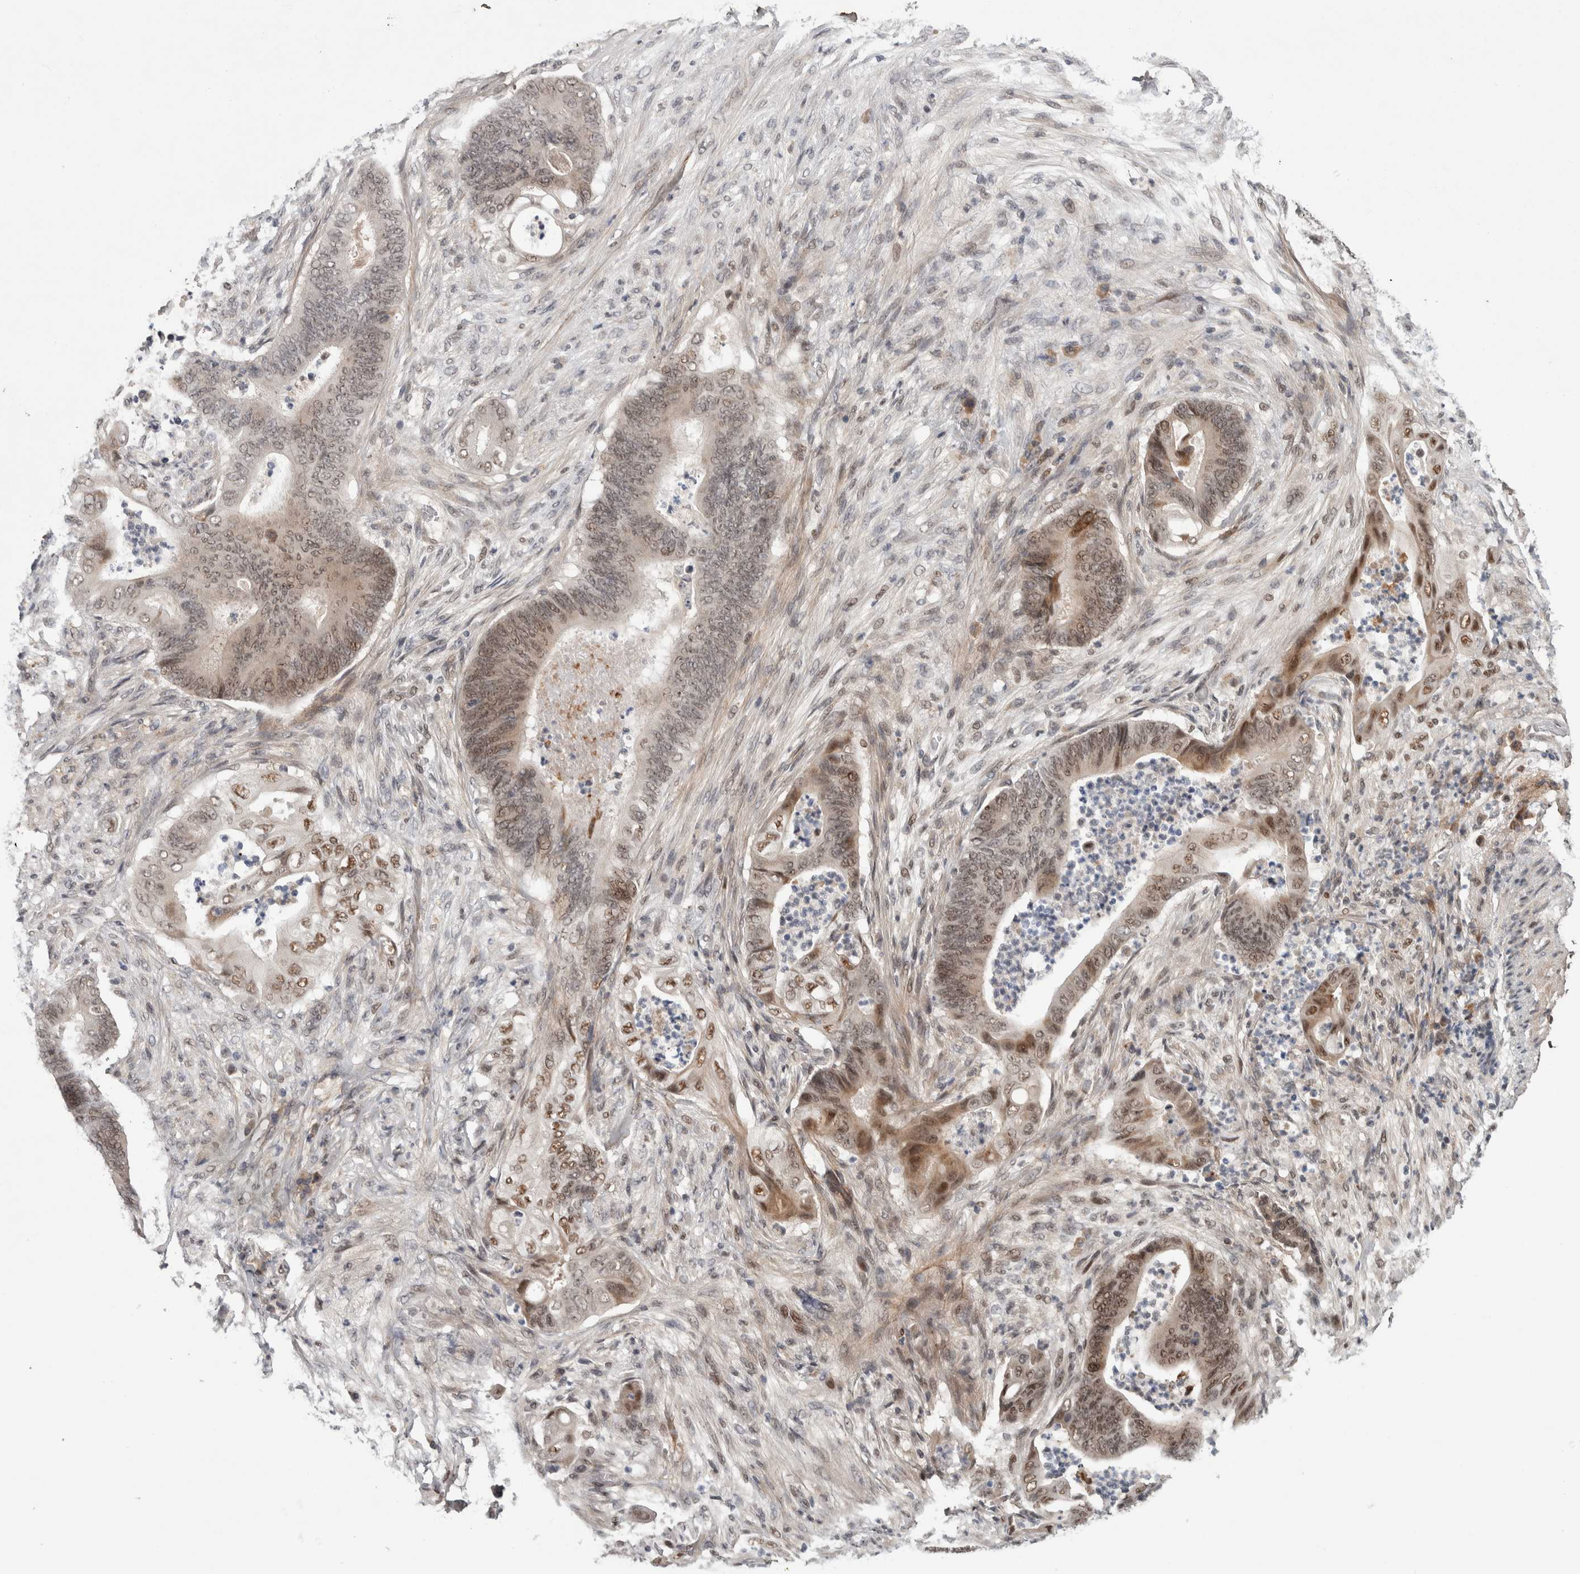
{"staining": {"intensity": "moderate", "quantity": ">75%", "location": "nuclear"}, "tissue": "stomach cancer", "cell_type": "Tumor cells", "image_type": "cancer", "snomed": [{"axis": "morphology", "description": "Adenocarcinoma, NOS"}, {"axis": "topography", "description": "Stomach"}], "caption": "This is an image of immunohistochemistry (IHC) staining of stomach adenocarcinoma, which shows moderate expression in the nuclear of tumor cells.", "gene": "ASPN", "patient": {"sex": "female", "age": 73}}